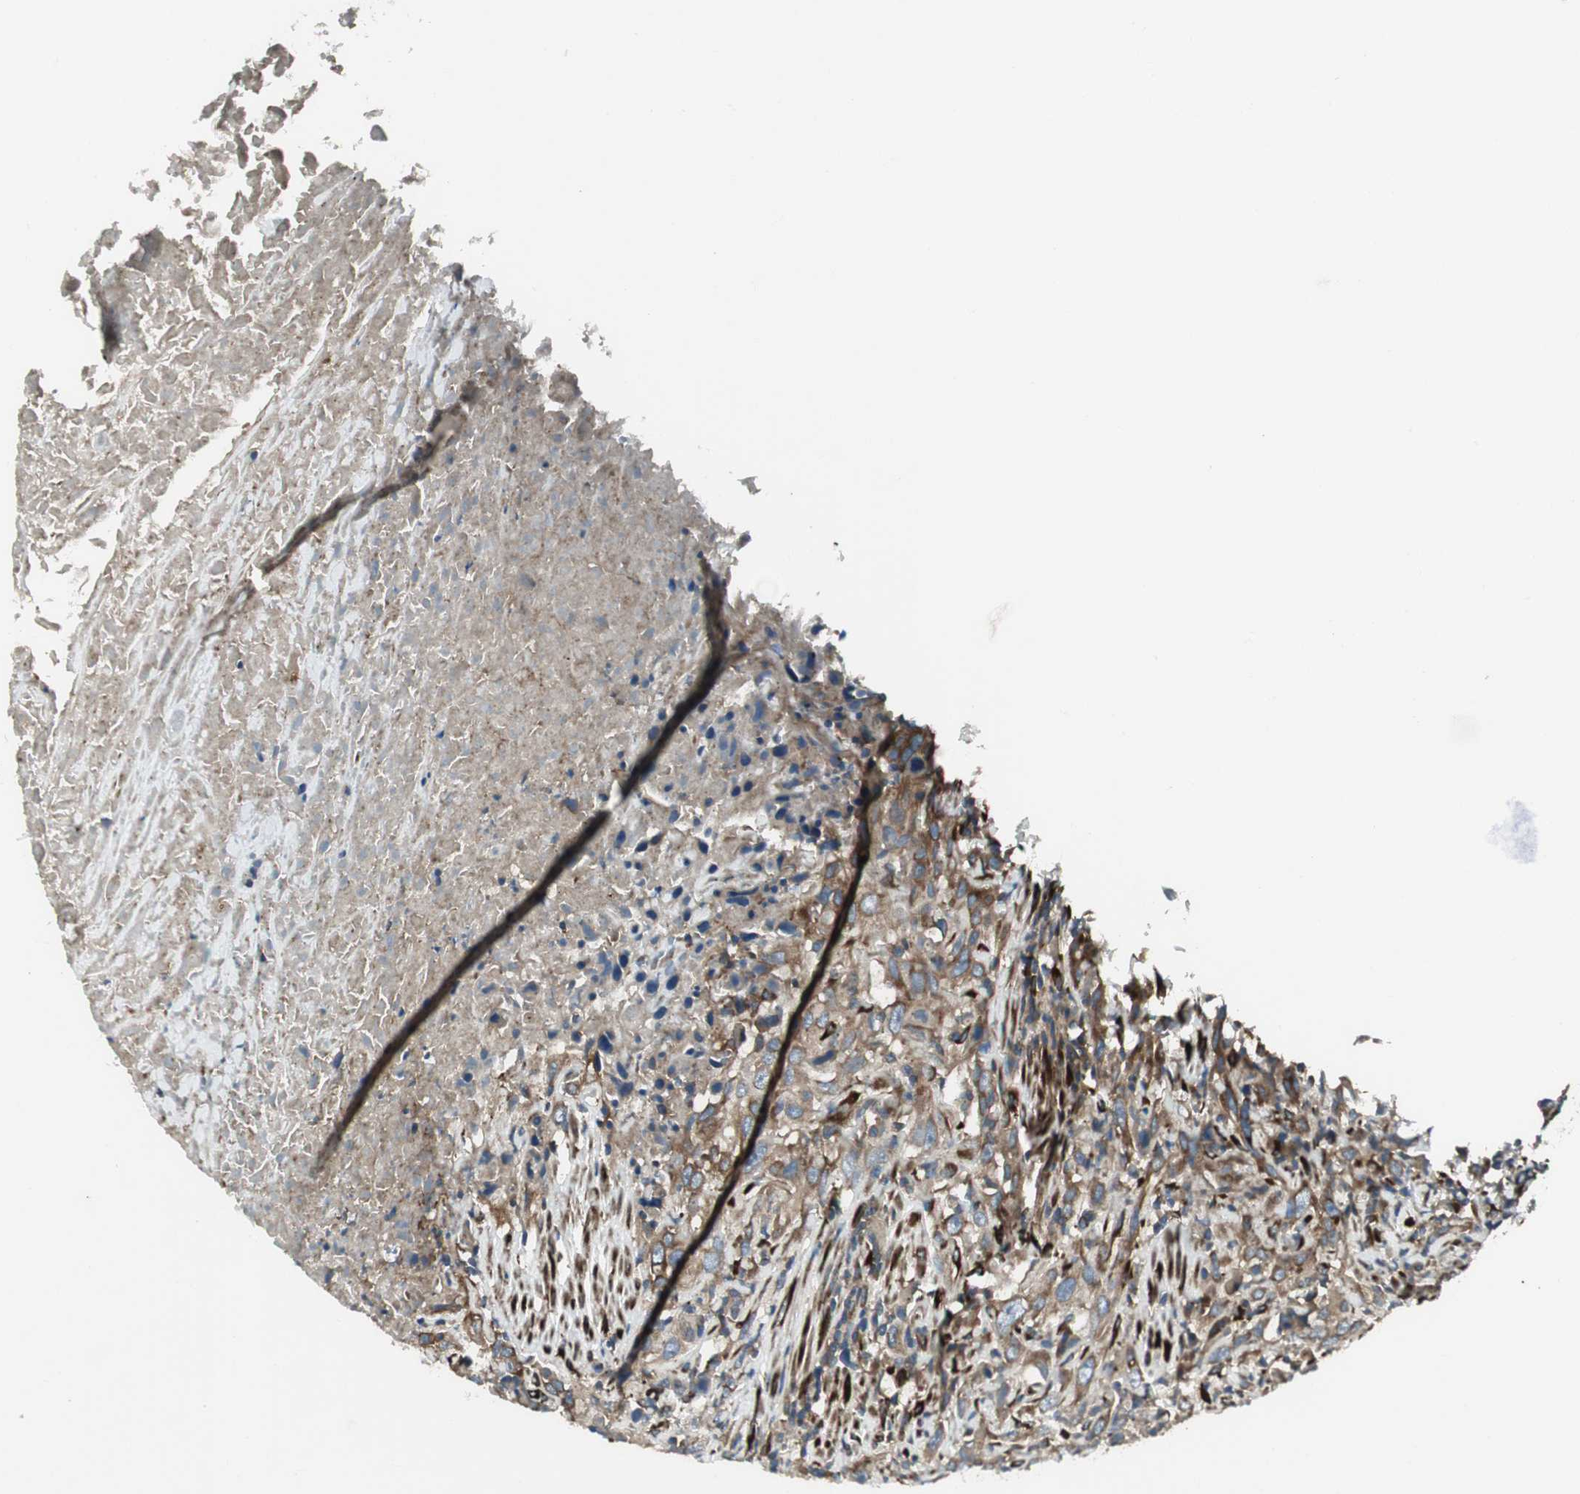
{"staining": {"intensity": "moderate", "quantity": ">75%", "location": "cytoplasmic/membranous"}, "tissue": "urothelial cancer", "cell_type": "Tumor cells", "image_type": "cancer", "snomed": [{"axis": "morphology", "description": "Urothelial carcinoma, High grade"}, {"axis": "topography", "description": "Urinary bladder"}], "caption": "High-magnification brightfield microscopy of urothelial carcinoma (high-grade) stained with DAB (brown) and counterstained with hematoxylin (blue). tumor cells exhibit moderate cytoplasmic/membranous positivity is present in about>75% of cells.", "gene": "PRKG1", "patient": {"sex": "male", "age": 61}}